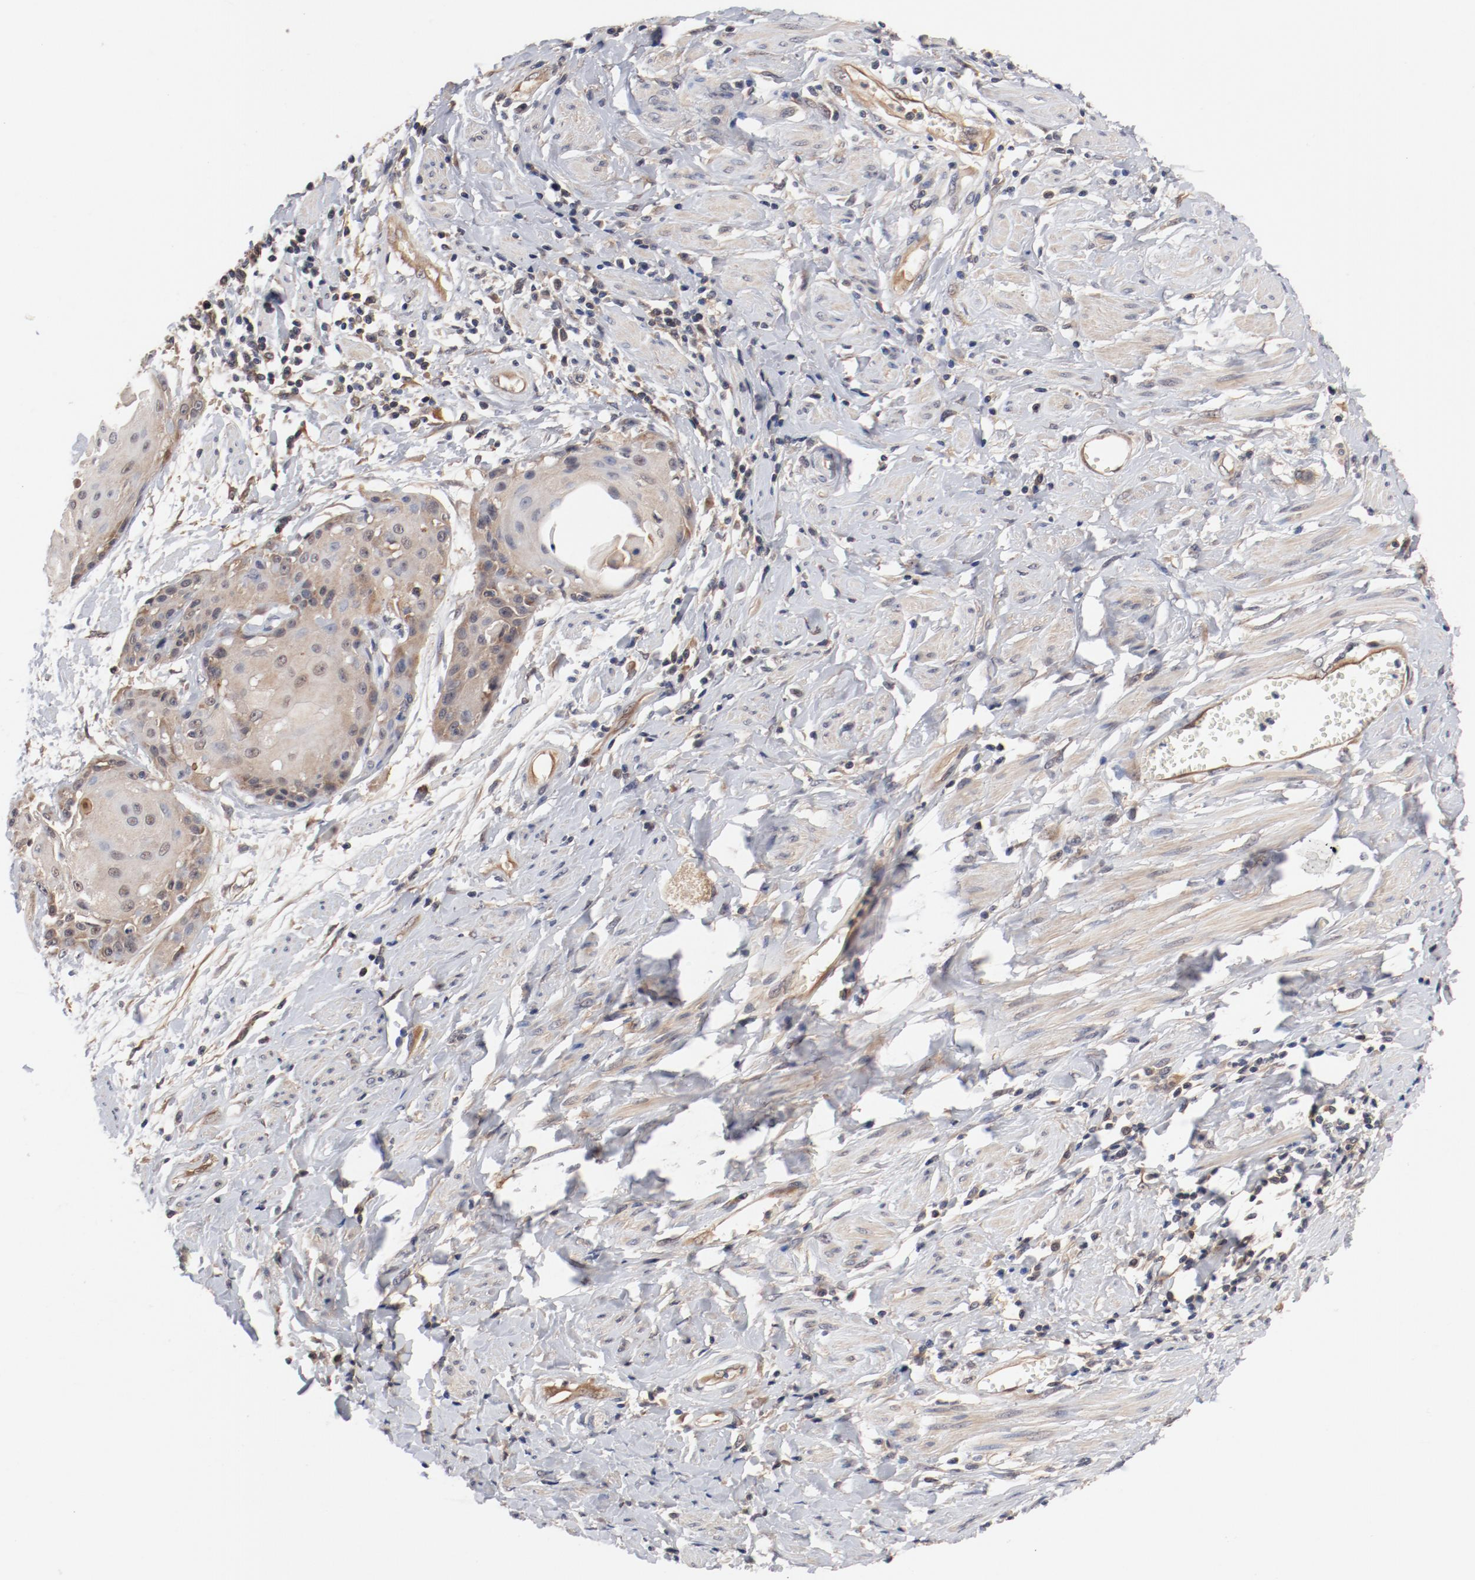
{"staining": {"intensity": "weak", "quantity": "<25%", "location": "cytoplasmic/membranous"}, "tissue": "cervical cancer", "cell_type": "Tumor cells", "image_type": "cancer", "snomed": [{"axis": "morphology", "description": "Squamous cell carcinoma, NOS"}, {"axis": "topography", "description": "Cervix"}], "caption": "Immunohistochemical staining of human squamous cell carcinoma (cervical) shows no significant staining in tumor cells.", "gene": "PITPNM2", "patient": {"sex": "female", "age": 57}}